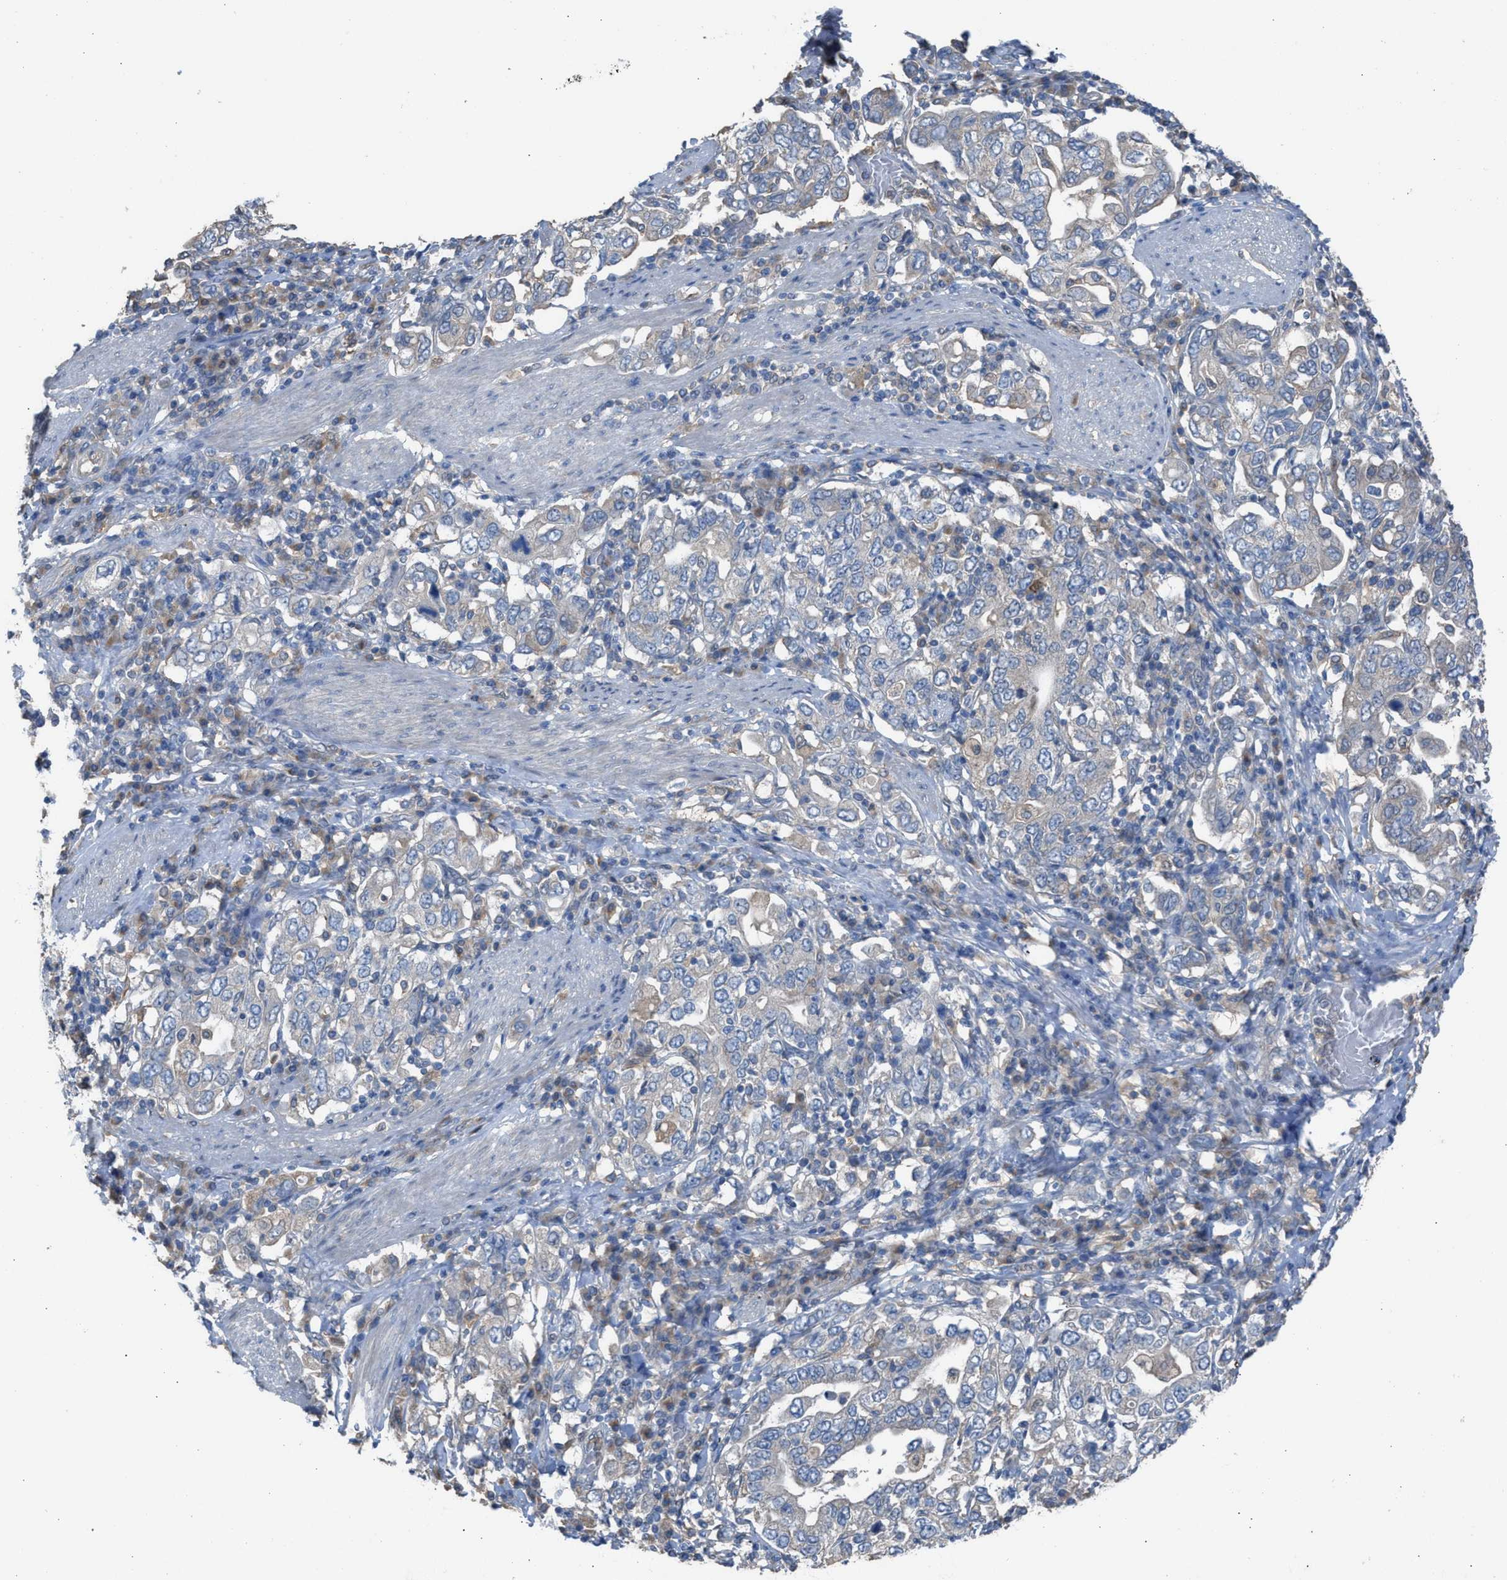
{"staining": {"intensity": "weak", "quantity": "<25%", "location": "cytoplasmic/membranous"}, "tissue": "stomach cancer", "cell_type": "Tumor cells", "image_type": "cancer", "snomed": [{"axis": "morphology", "description": "Adenocarcinoma, NOS"}, {"axis": "topography", "description": "Stomach, upper"}], "caption": "IHC photomicrograph of neoplastic tissue: adenocarcinoma (stomach) stained with DAB (3,3'-diaminobenzidine) displays no significant protein staining in tumor cells.", "gene": "NQO2", "patient": {"sex": "male", "age": 62}}